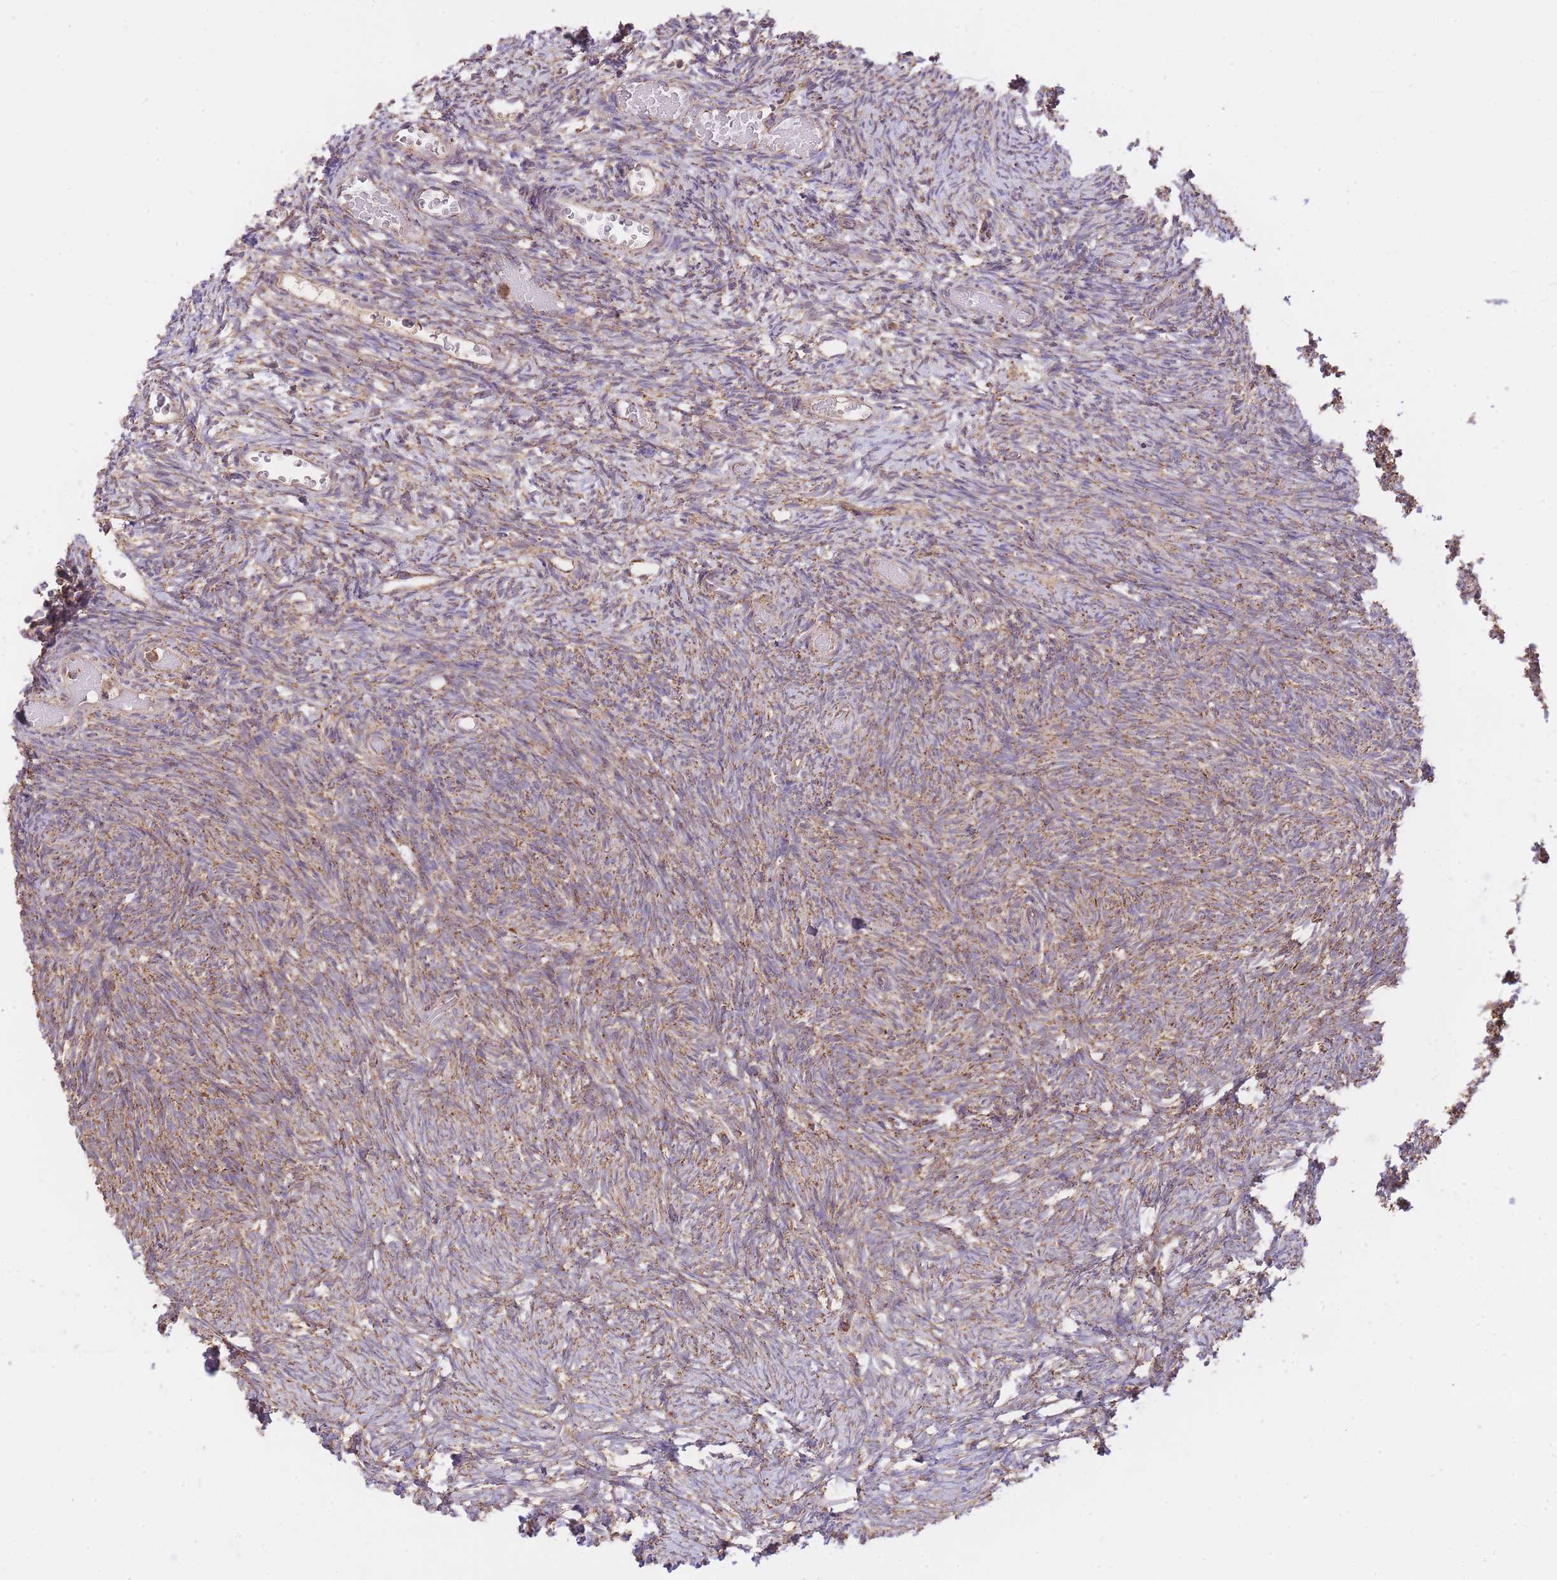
{"staining": {"intensity": "moderate", "quantity": "25%-75%", "location": "cytoplasmic/membranous"}, "tissue": "ovary", "cell_type": "Ovarian stroma cells", "image_type": "normal", "snomed": [{"axis": "morphology", "description": "Normal tissue, NOS"}, {"axis": "topography", "description": "Ovary"}], "caption": "Protein staining of normal ovary demonstrates moderate cytoplasmic/membranous staining in about 25%-75% of ovarian stroma cells.", "gene": "PREP", "patient": {"sex": "female", "age": 39}}